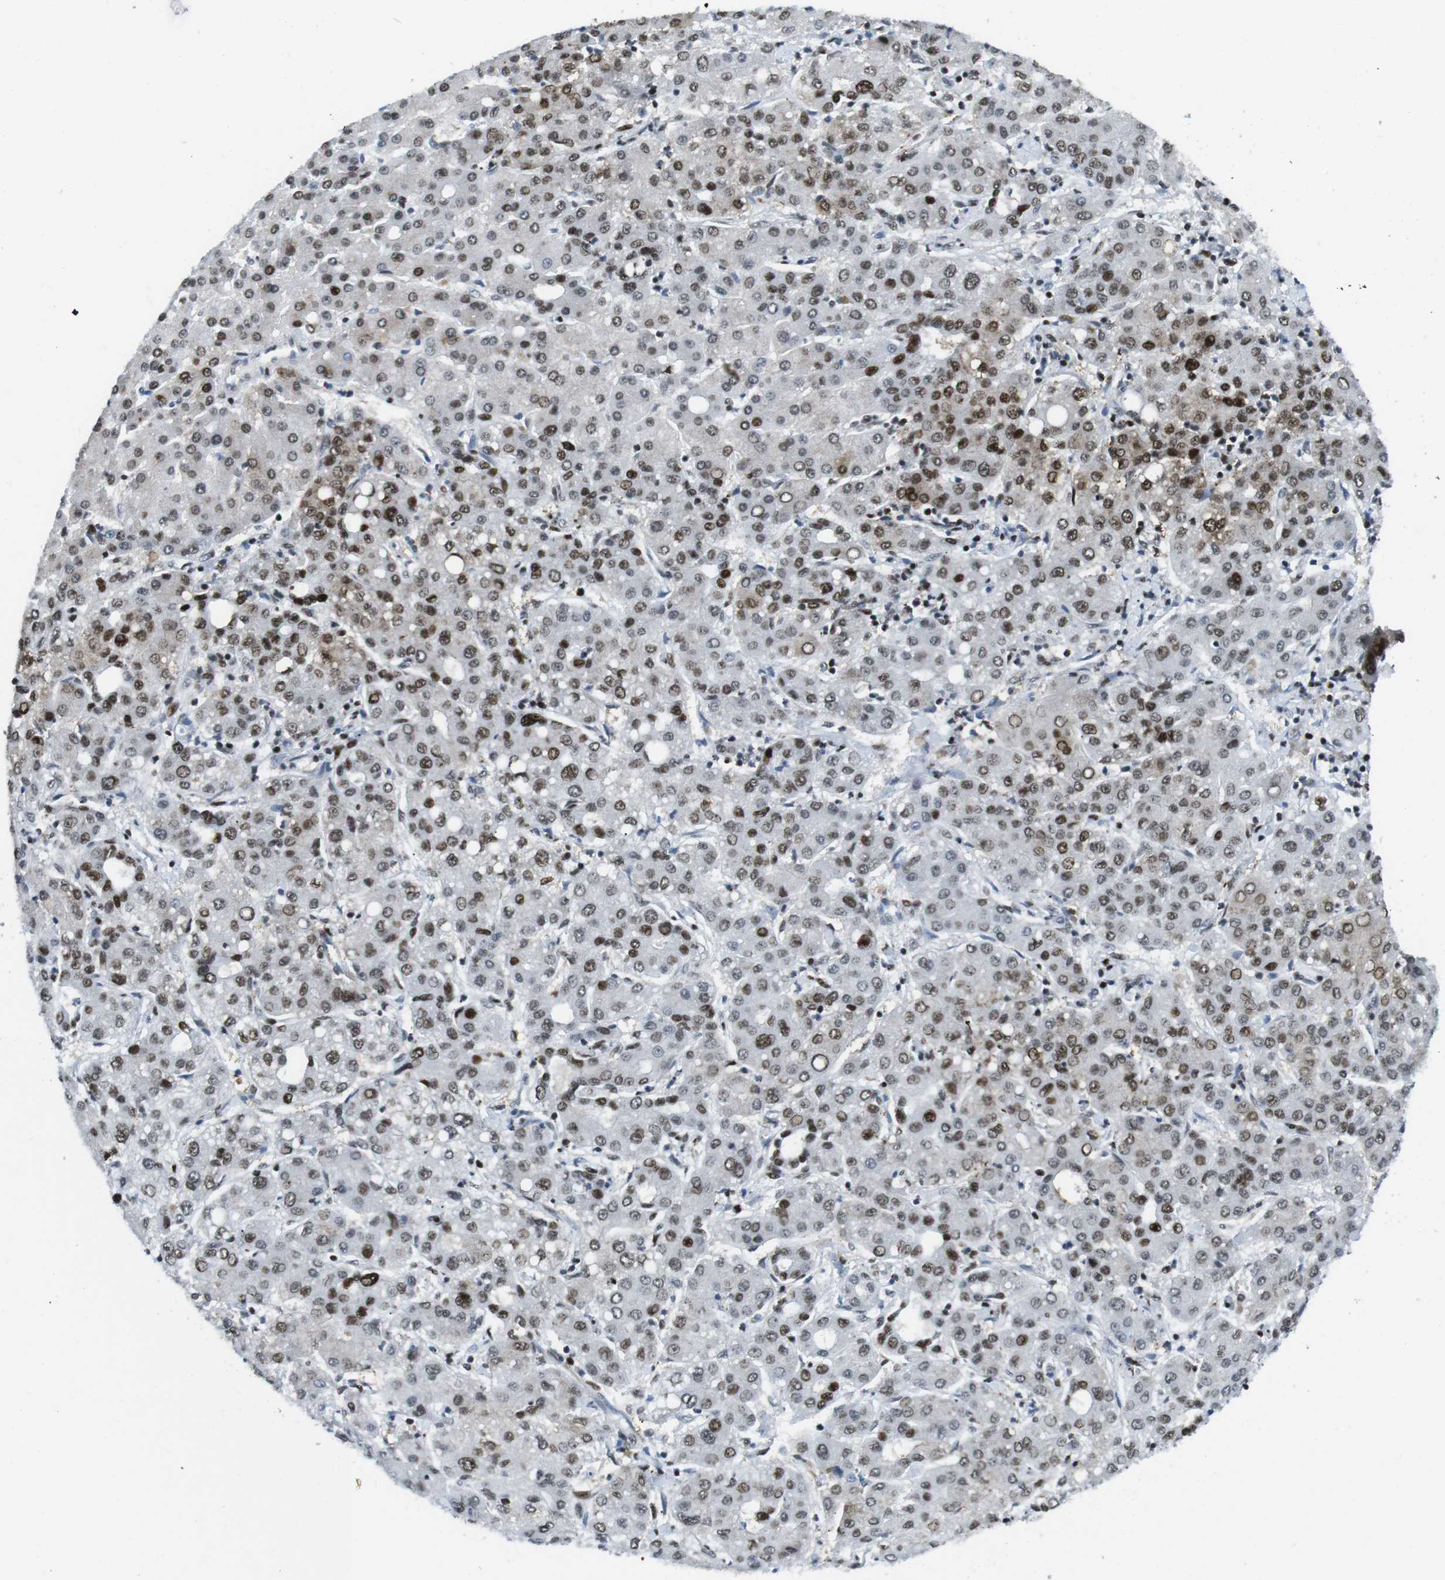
{"staining": {"intensity": "moderate", "quantity": "25%-75%", "location": "nuclear"}, "tissue": "liver cancer", "cell_type": "Tumor cells", "image_type": "cancer", "snomed": [{"axis": "morphology", "description": "Carcinoma, Hepatocellular, NOS"}, {"axis": "topography", "description": "Liver"}], "caption": "Protein staining of liver cancer (hepatocellular carcinoma) tissue displays moderate nuclear positivity in about 25%-75% of tumor cells.", "gene": "ARID1A", "patient": {"sex": "male", "age": 65}}